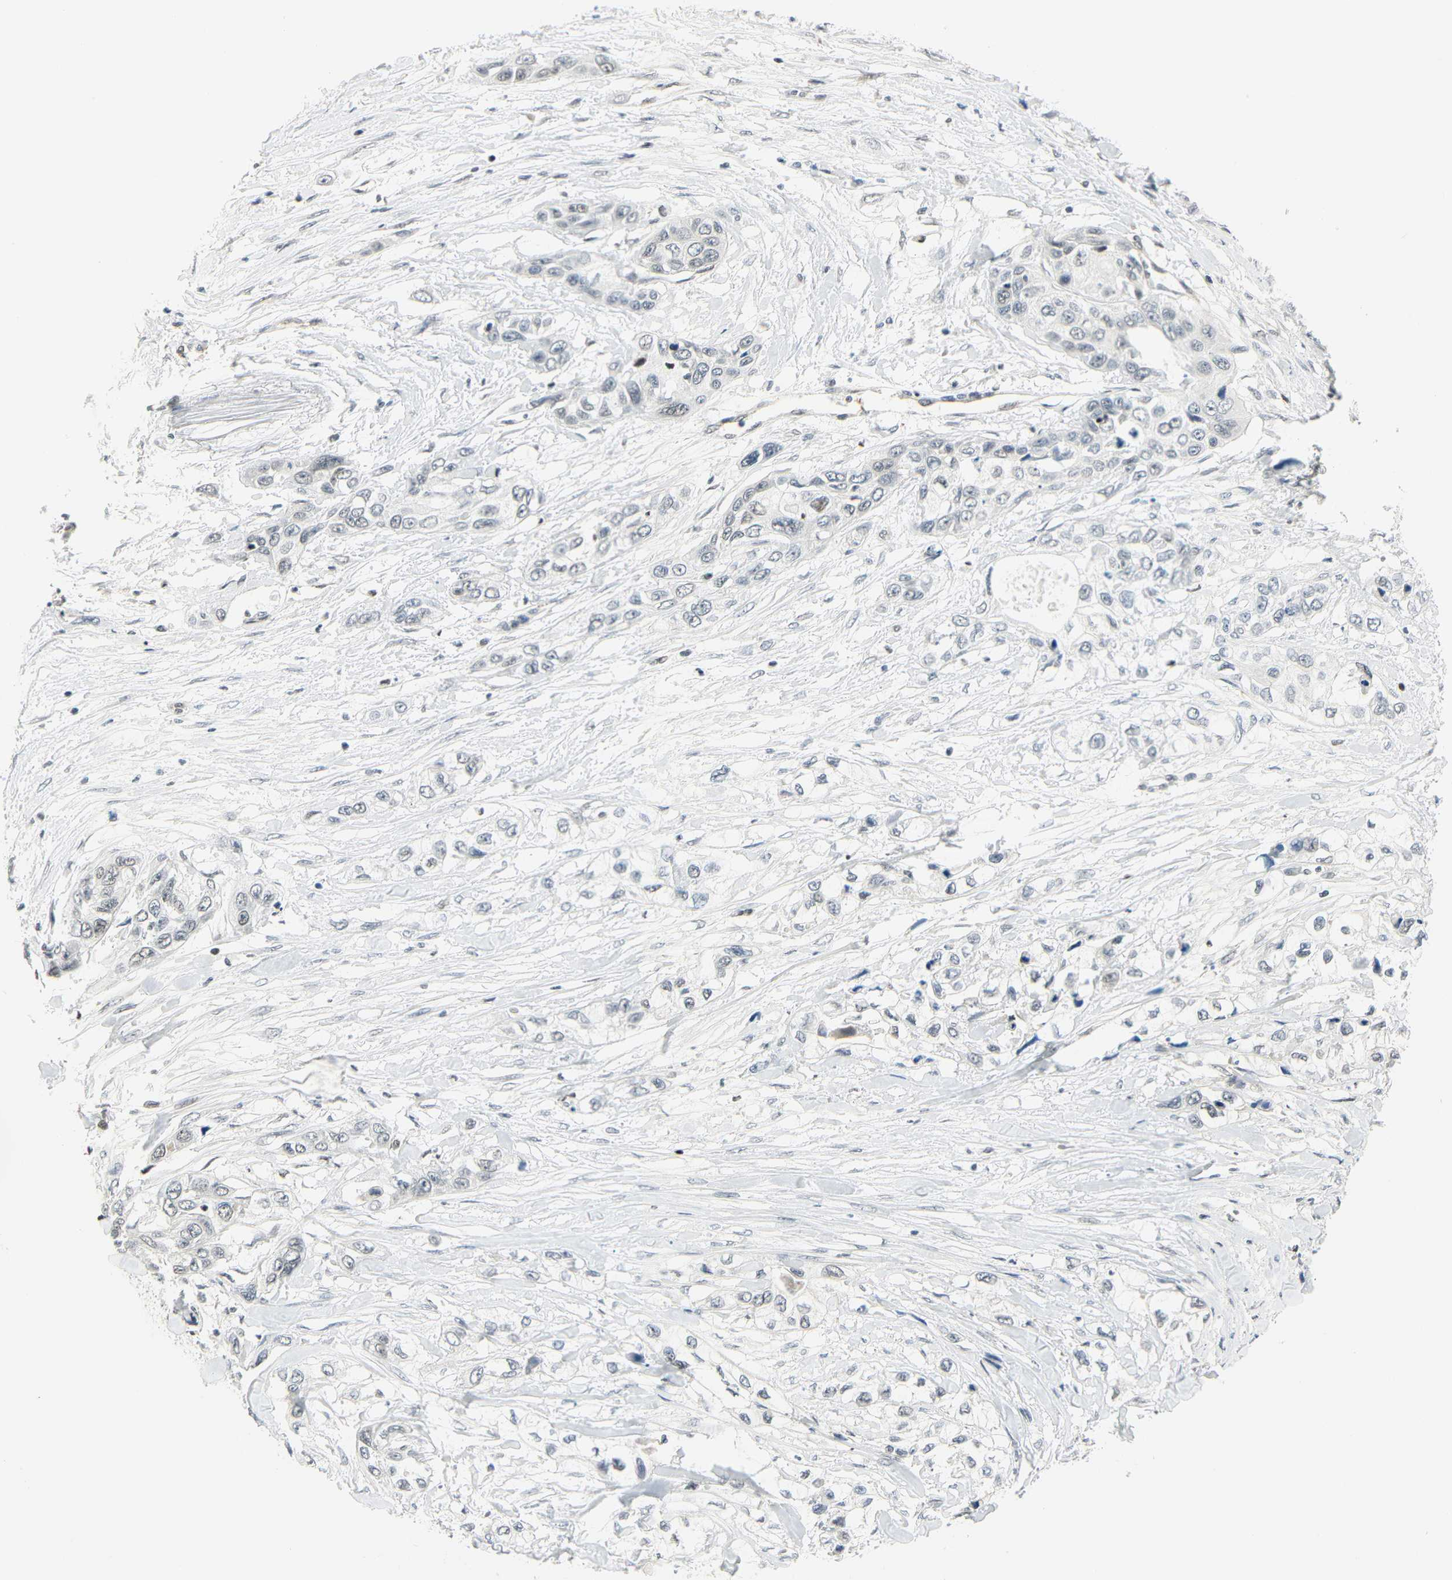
{"staining": {"intensity": "weak", "quantity": "<25%", "location": "nuclear"}, "tissue": "pancreatic cancer", "cell_type": "Tumor cells", "image_type": "cancer", "snomed": [{"axis": "morphology", "description": "Adenocarcinoma, NOS"}, {"axis": "topography", "description": "Pancreas"}], "caption": "Immunohistochemical staining of human adenocarcinoma (pancreatic) reveals no significant expression in tumor cells.", "gene": "IMPG2", "patient": {"sex": "female", "age": 70}}